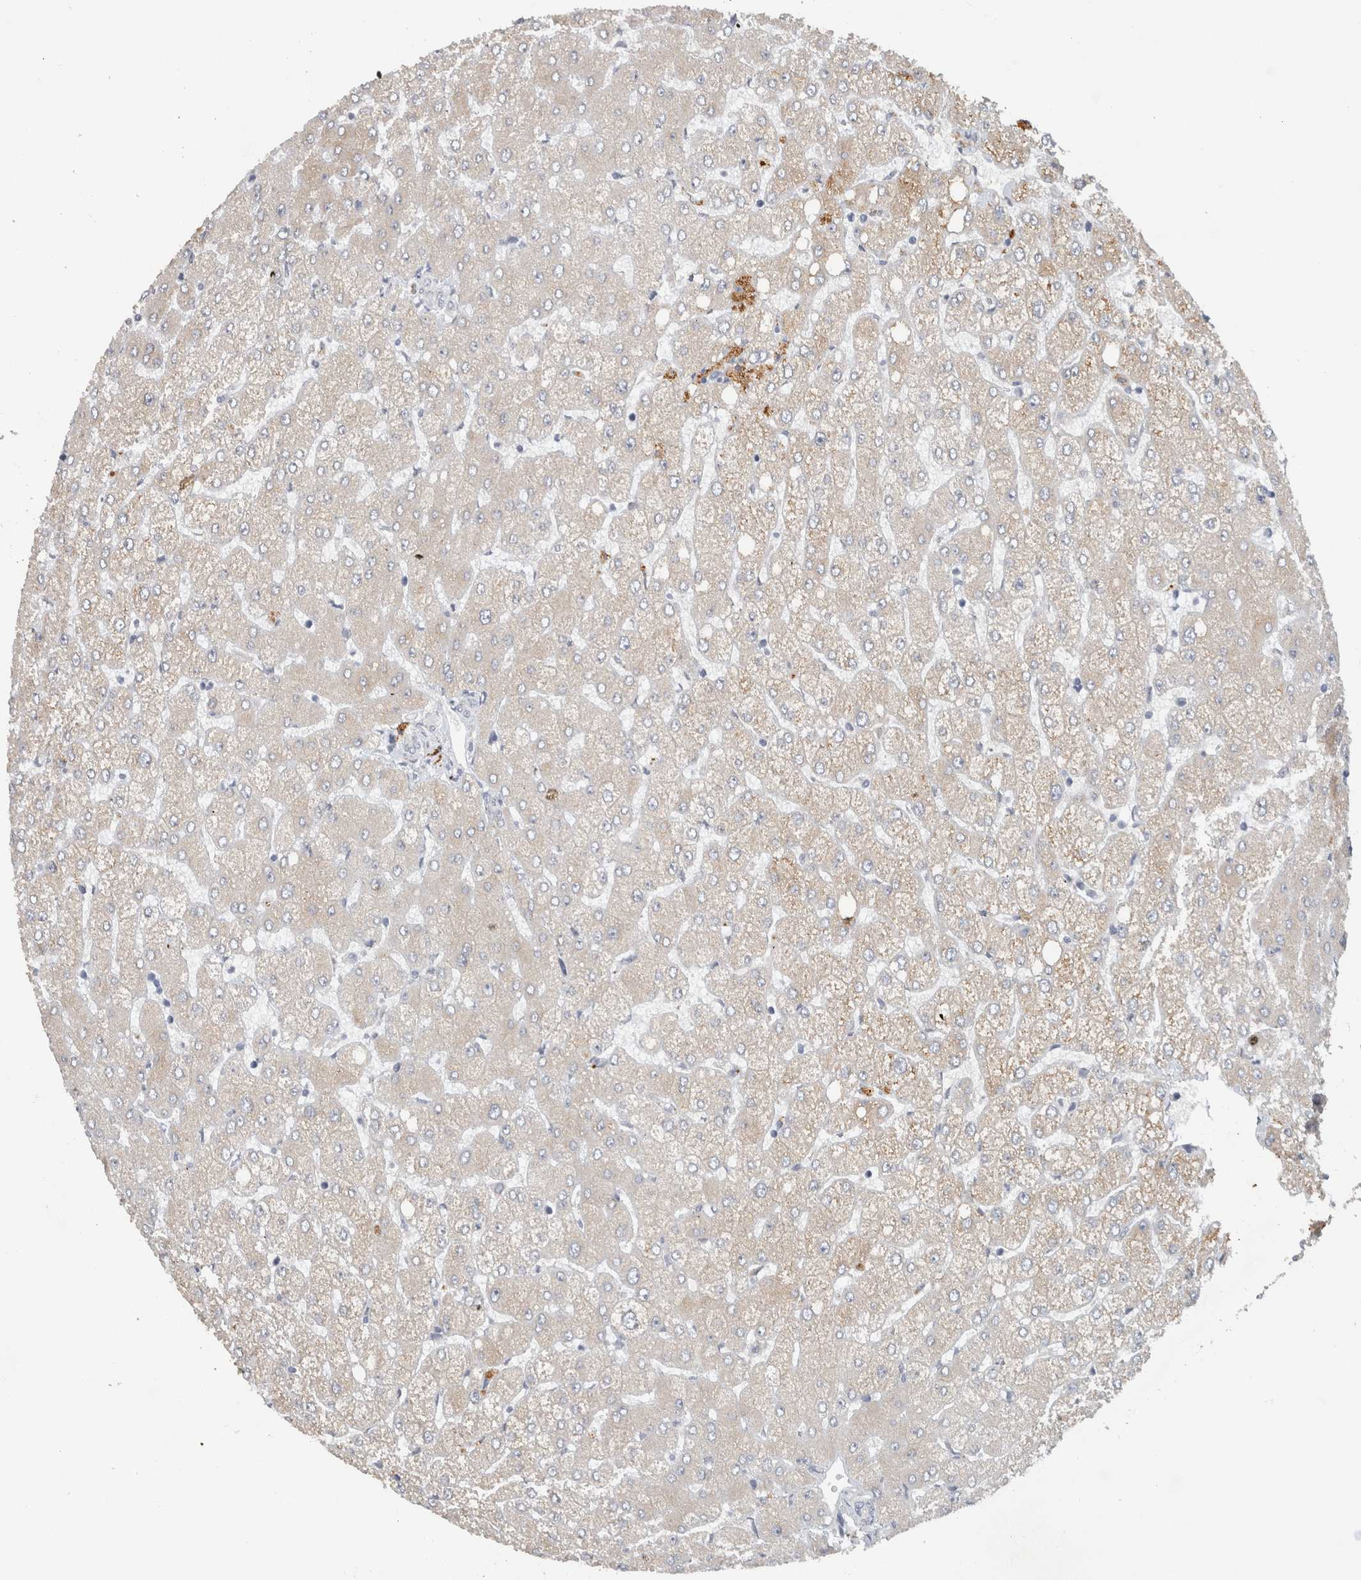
{"staining": {"intensity": "negative", "quantity": "none", "location": "none"}, "tissue": "liver", "cell_type": "Cholangiocytes", "image_type": "normal", "snomed": [{"axis": "morphology", "description": "Normal tissue, NOS"}, {"axis": "topography", "description": "Liver"}], "caption": "A high-resolution image shows IHC staining of benign liver, which reveals no significant staining in cholangiocytes.", "gene": "PRXL2A", "patient": {"sex": "female", "age": 54}}